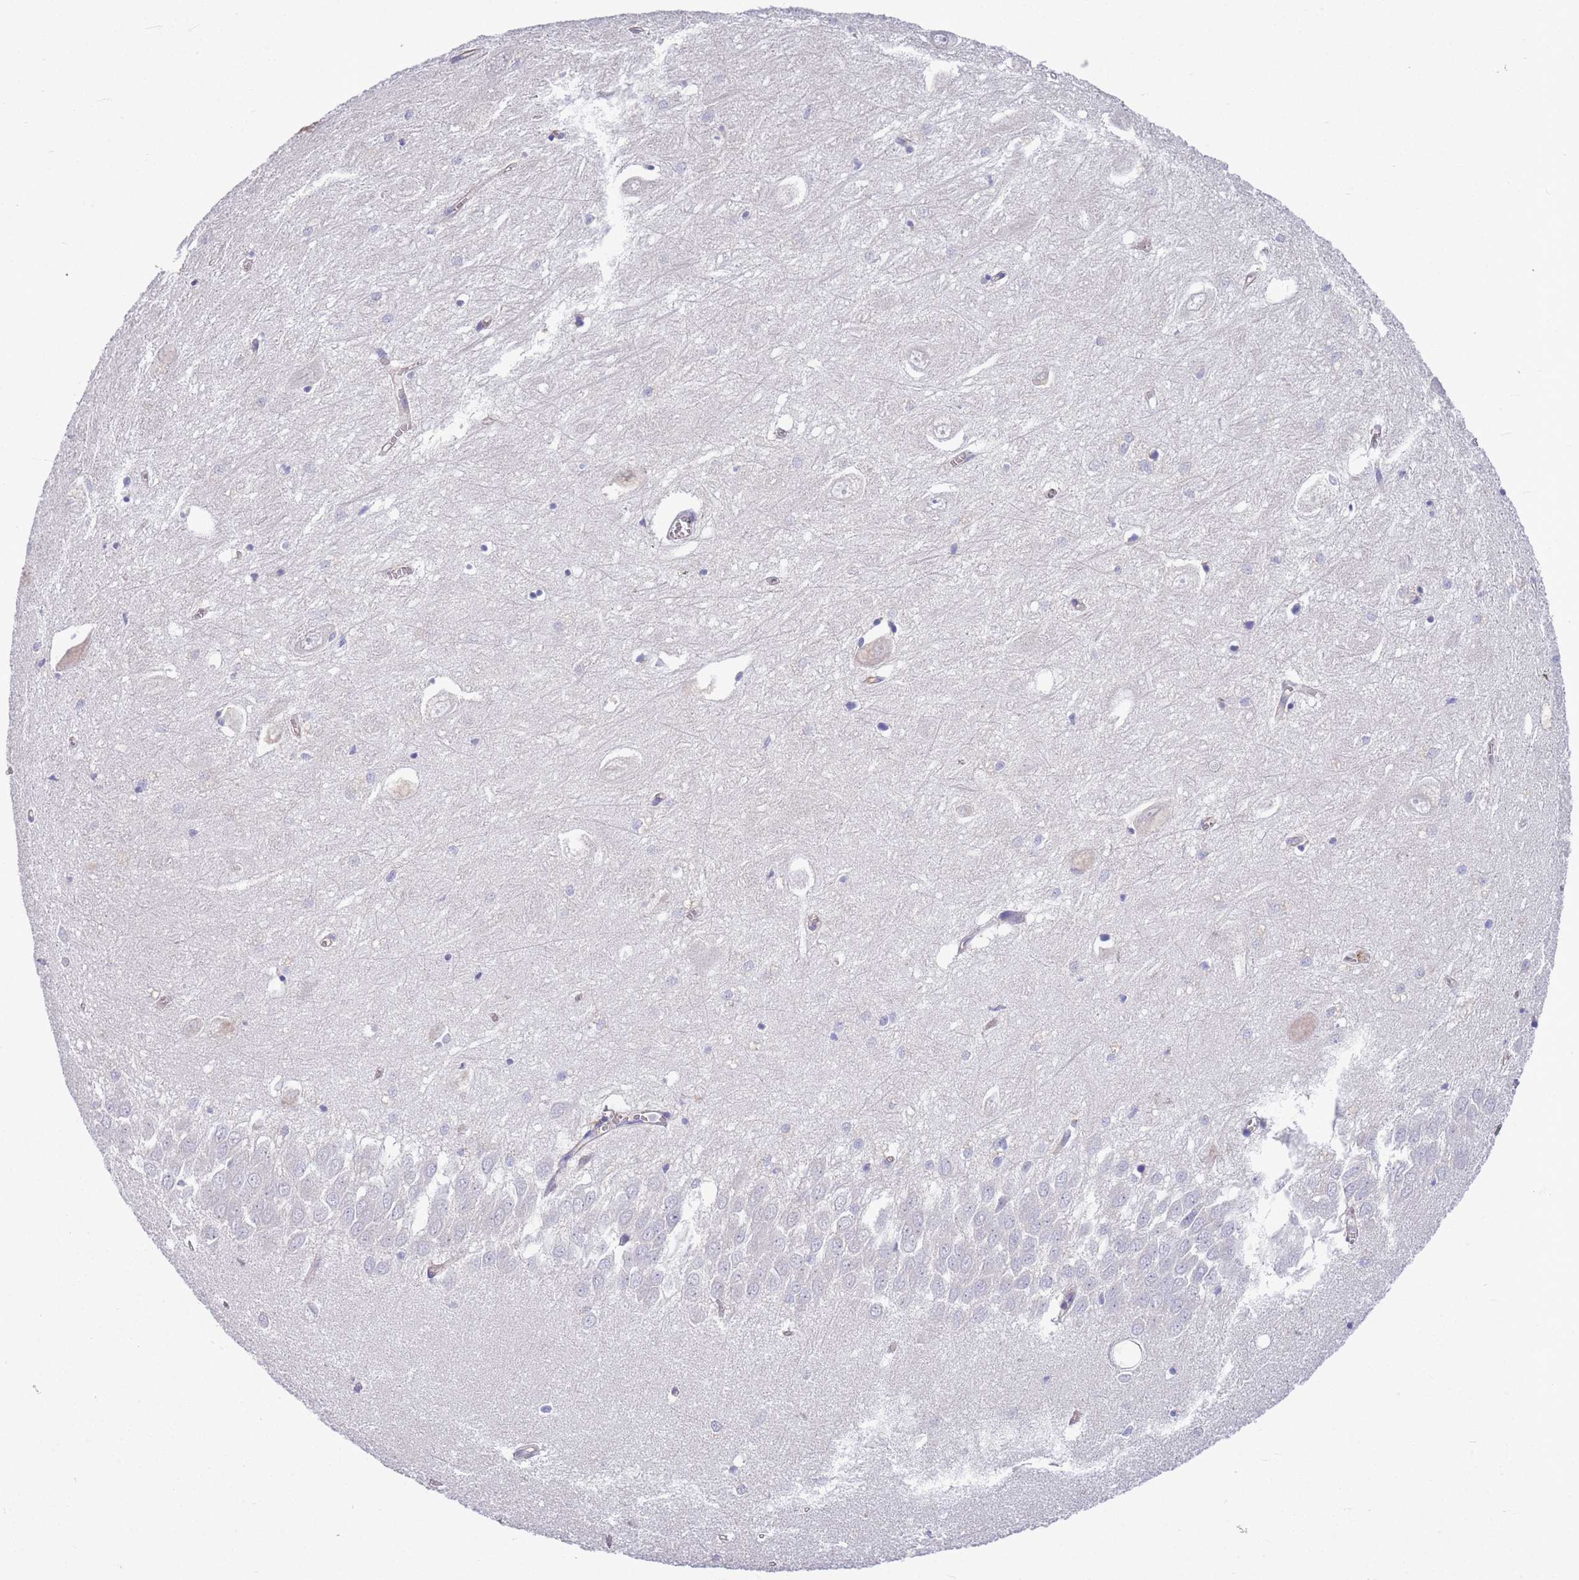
{"staining": {"intensity": "negative", "quantity": "none", "location": "none"}, "tissue": "hippocampus", "cell_type": "Glial cells", "image_type": "normal", "snomed": [{"axis": "morphology", "description": "Normal tissue, NOS"}, {"axis": "topography", "description": "Hippocampus"}], "caption": "High magnification brightfield microscopy of normal hippocampus stained with DAB (brown) and counterstained with hematoxylin (blue): glial cells show no significant positivity. The staining is performed using DAB (3,3'-diaminobenzidine) brown chromogen with nuclei counter-stained in using hematoxylin.", "gene": "BRMS1L", "patient": {"sex": "female", "age": 64}}